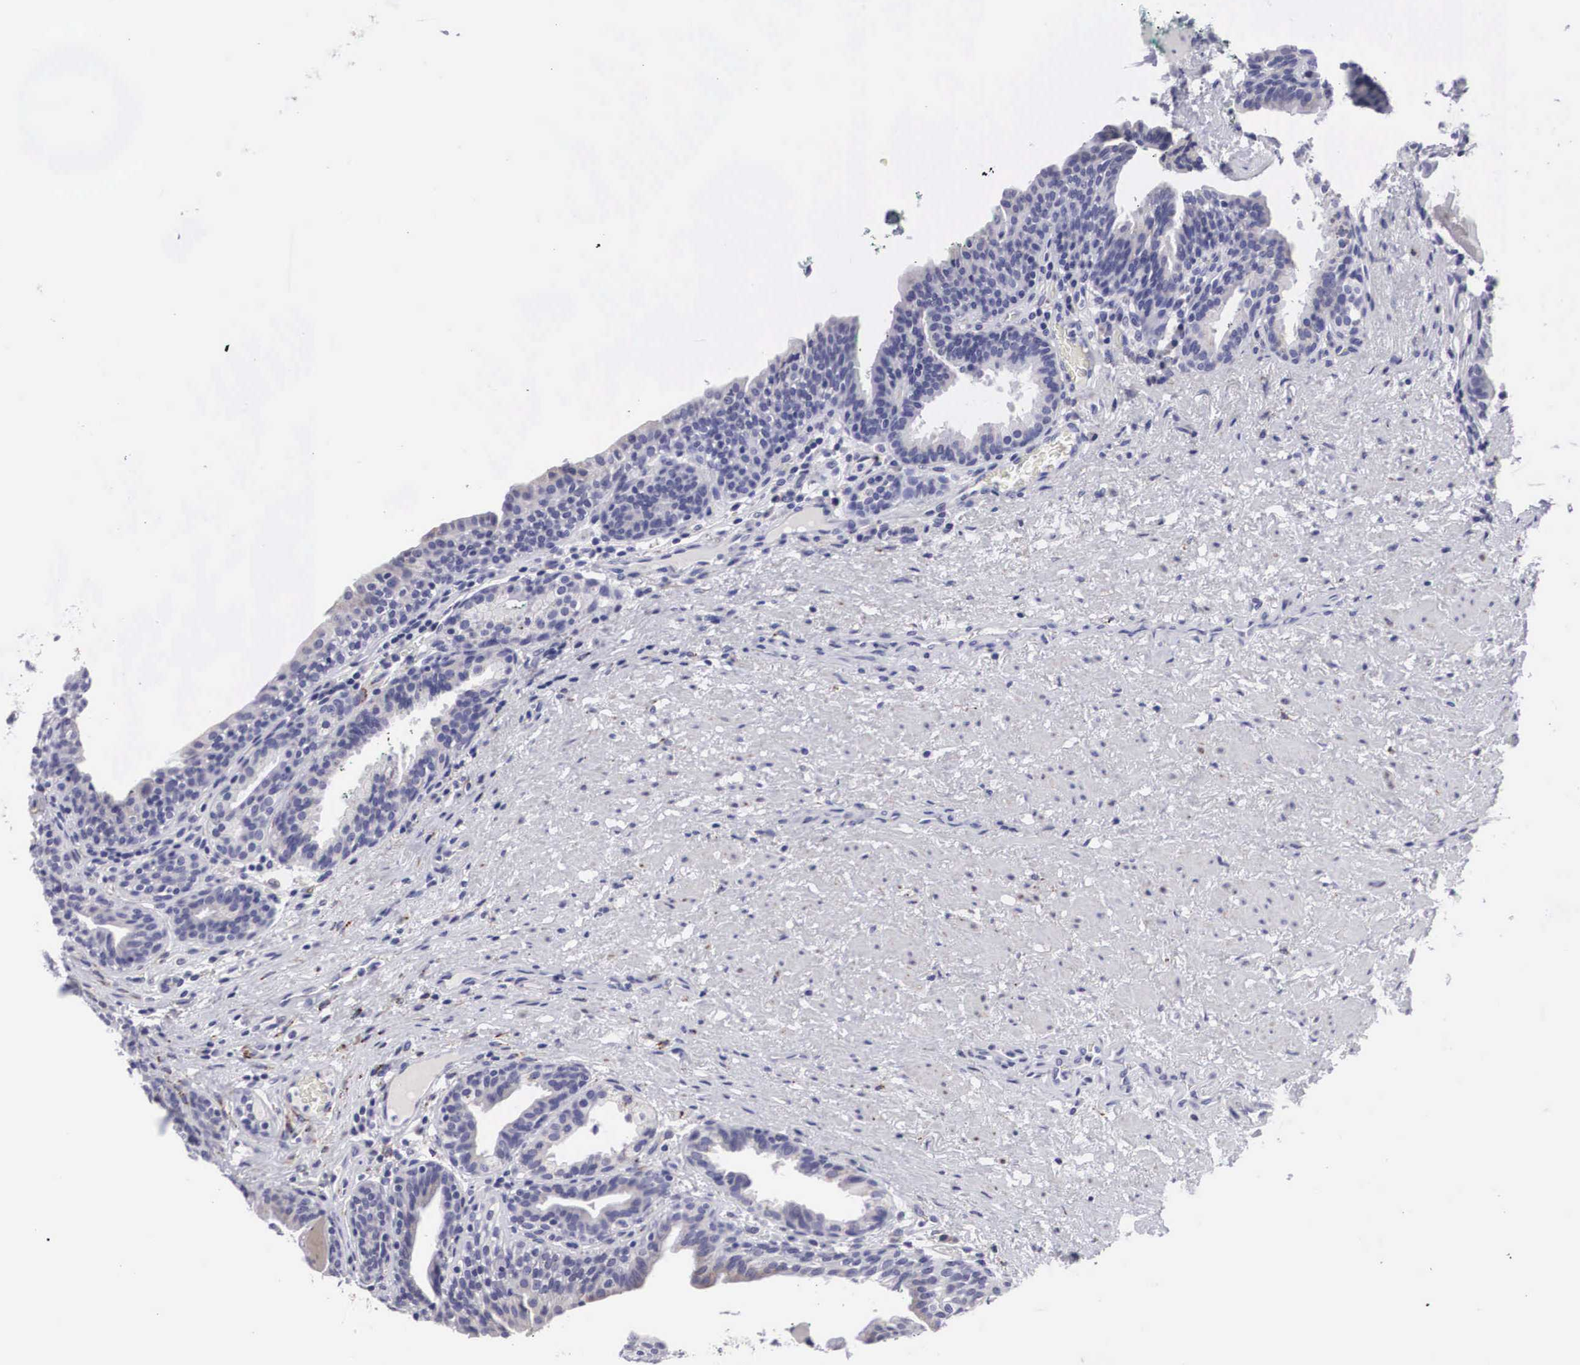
{"staining": {"intensity": "weak", "quantity": "25%-75%", "location": "cytoplasmic/membranous"}, "tissue": "prostate", "cell_type": "Glandular cells", "image_type": "normal", "snomed": [{"axis": "morphology", "description": "Normal tissue, NOS"}, {"axis": "topography", "description": "Prostate"}], "caption": "This histopathology image shows immunohistochemistry staining of unremarkable human prostate, with low weak cytoplasmic/membranous staining in approximately 25%-75% of glandular cells.", "gene": "ARMCX3", "patient": {"sex": "male", "age": 65}}